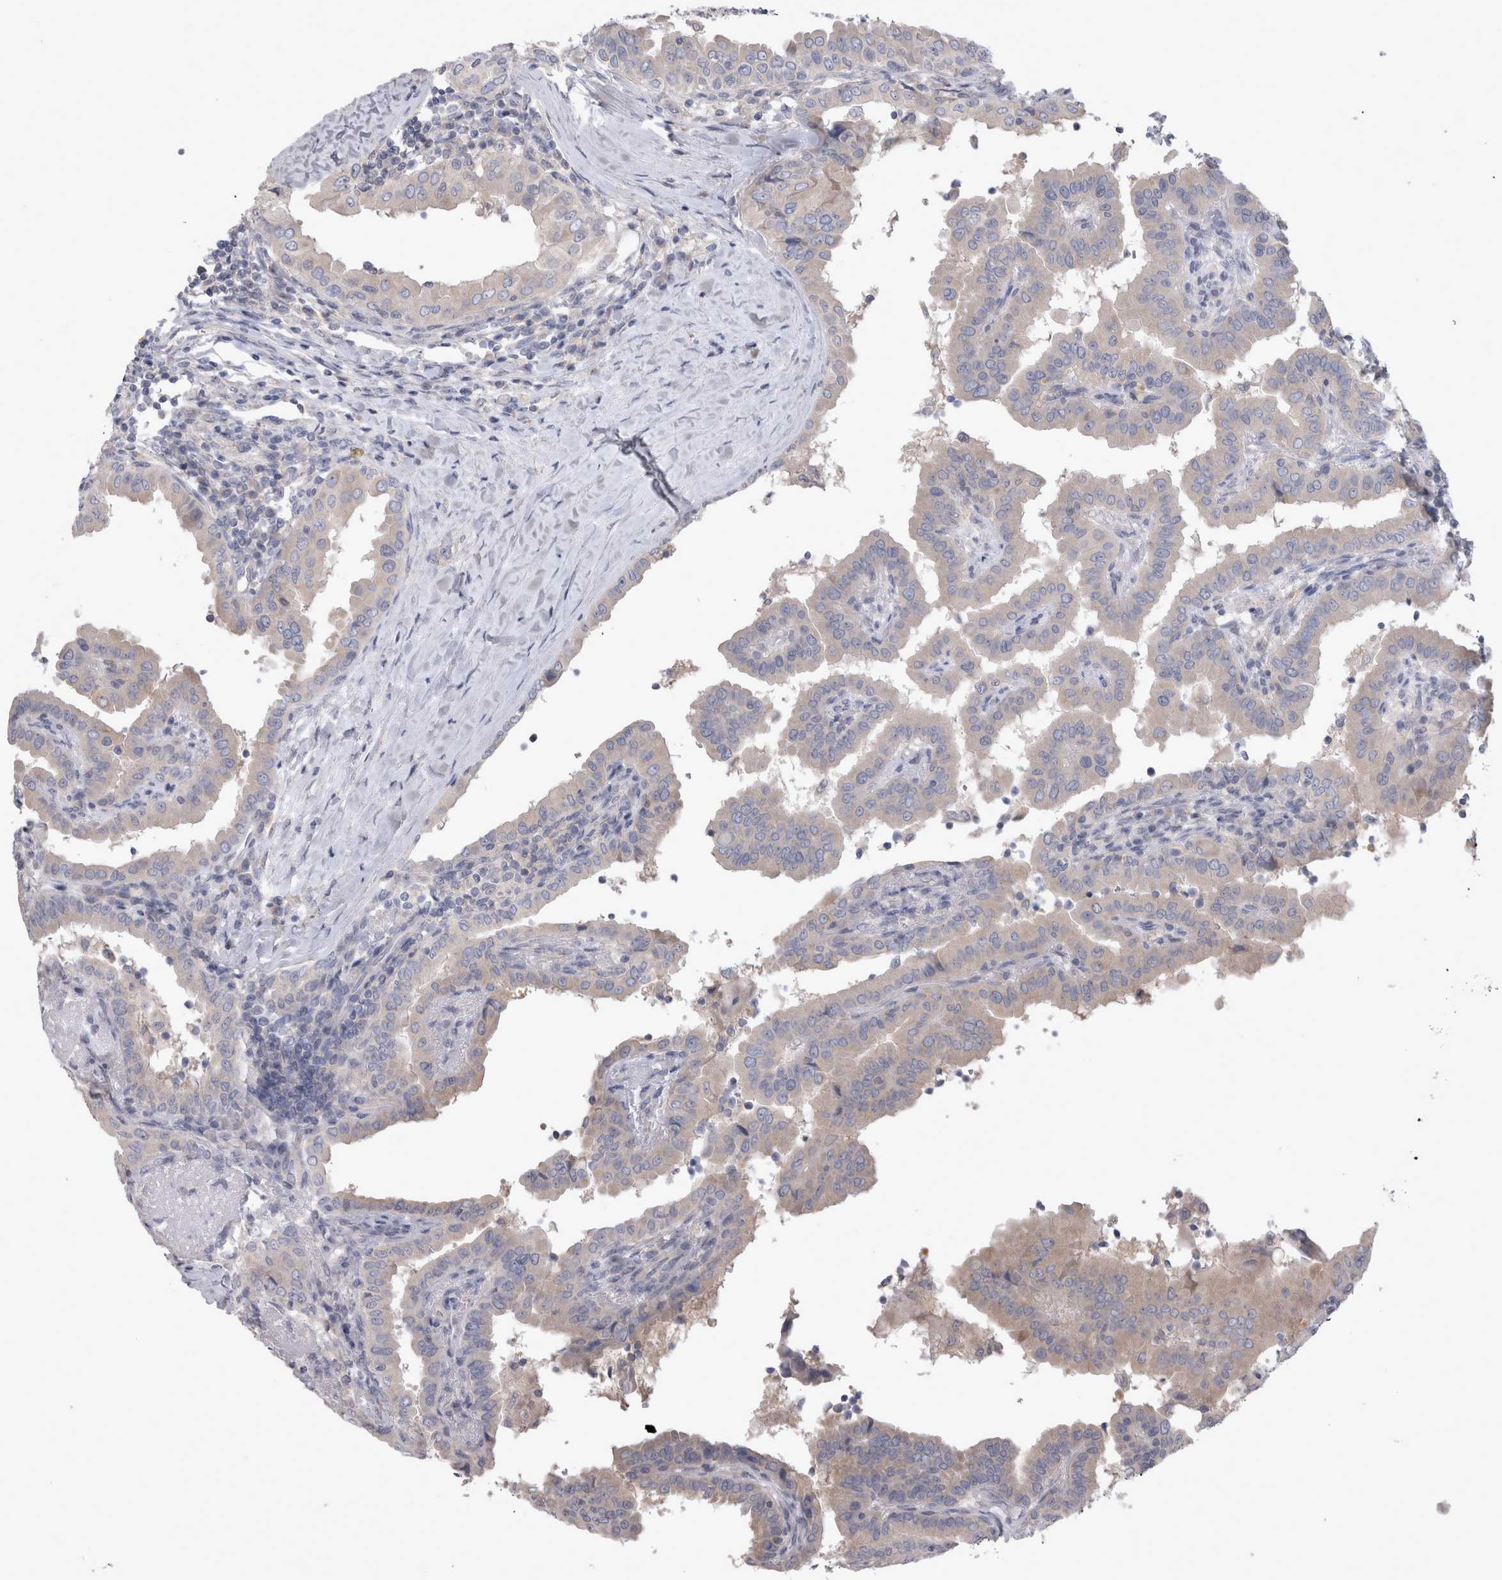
{"staining": {"intensity": "negative", "quantity": "none", "location": "none"}, "tissue": "thyroid cancer", "cell_type": "Tumor cells", "image_type": "cancer", "snomed": [{"axis": "morphology", "description": "Papillary adenocarcinoma, NOS"}, {"axis": "topography", "description": "Thyroid gland"}], "caption": "IHC image of neoplastic tissue: thyroid cancer stained with DAB (3,3'-diaminobenzidine) demonstrates no significant protein positivity in tumor cells.", "gene": "LRRC40", "patient": {"sex": "male", "age": 33}}